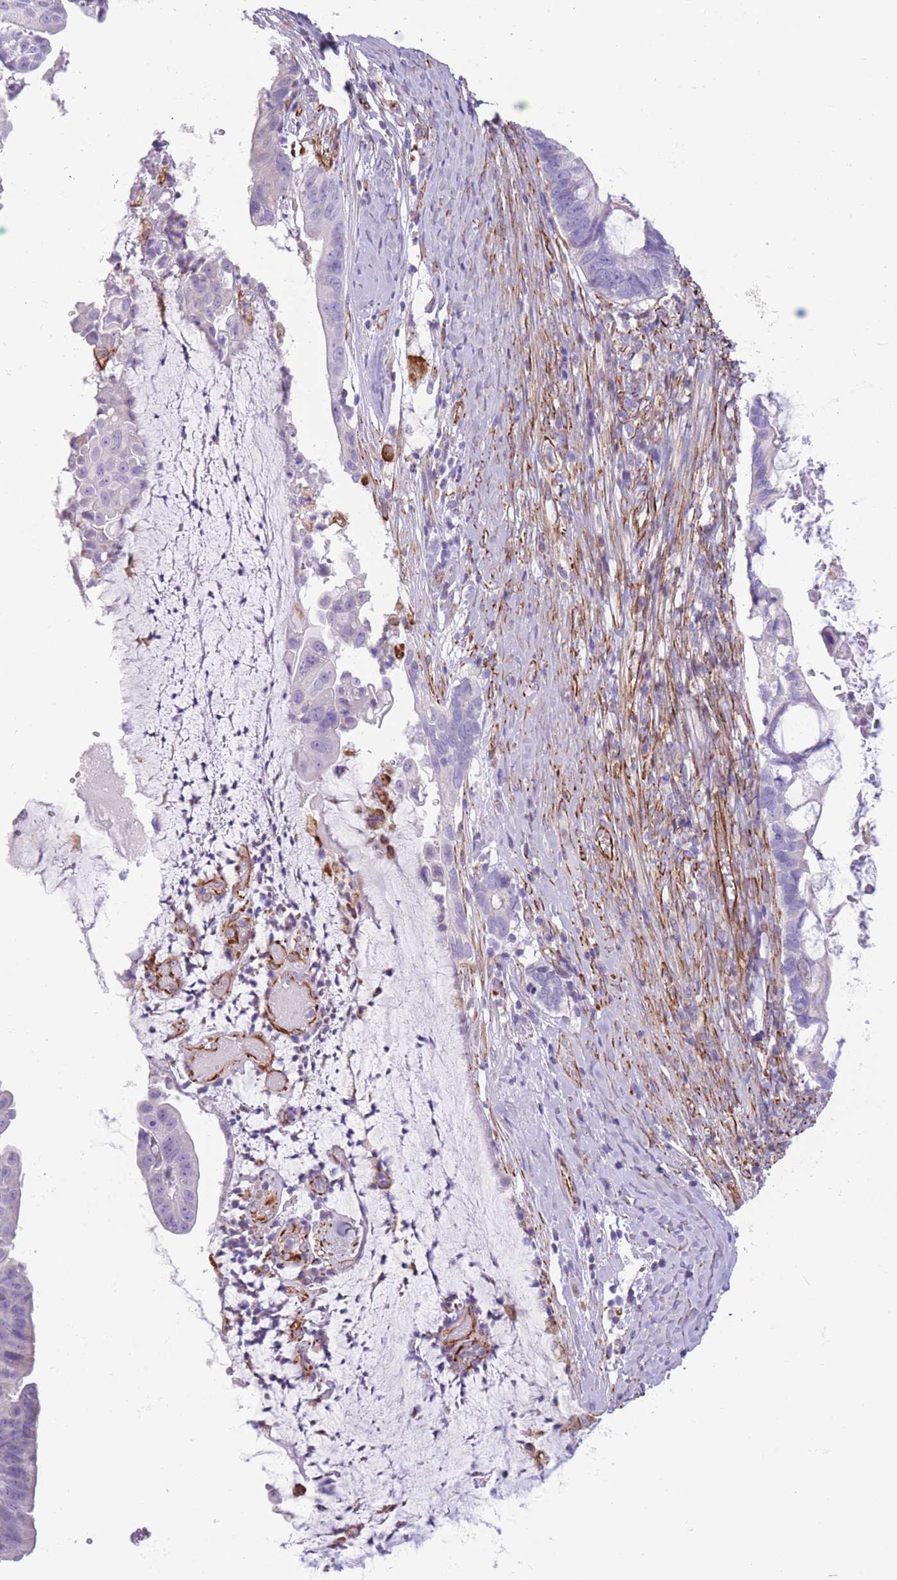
{"staining": {"intensity": "negative", "quantity": "none", "location": "none"}, "tissue": "ovarian cancer", "cell_type": "Tumor cells", "image_type": "cancer", "snomed": [{"axis": "morphology", "description": "Cystadenocarcinoma, mucinous, NOS"}, {"axis": "topography", "description": "Ovary"}], "caption": "This is an immunohistochemistry (IHC) image of ovarian cancer (mucinous cystadenocarcinoma). There is no staining in tumor cells.", "gene": "PTCD1", "patient": {"sex": "female", "age": 61}}